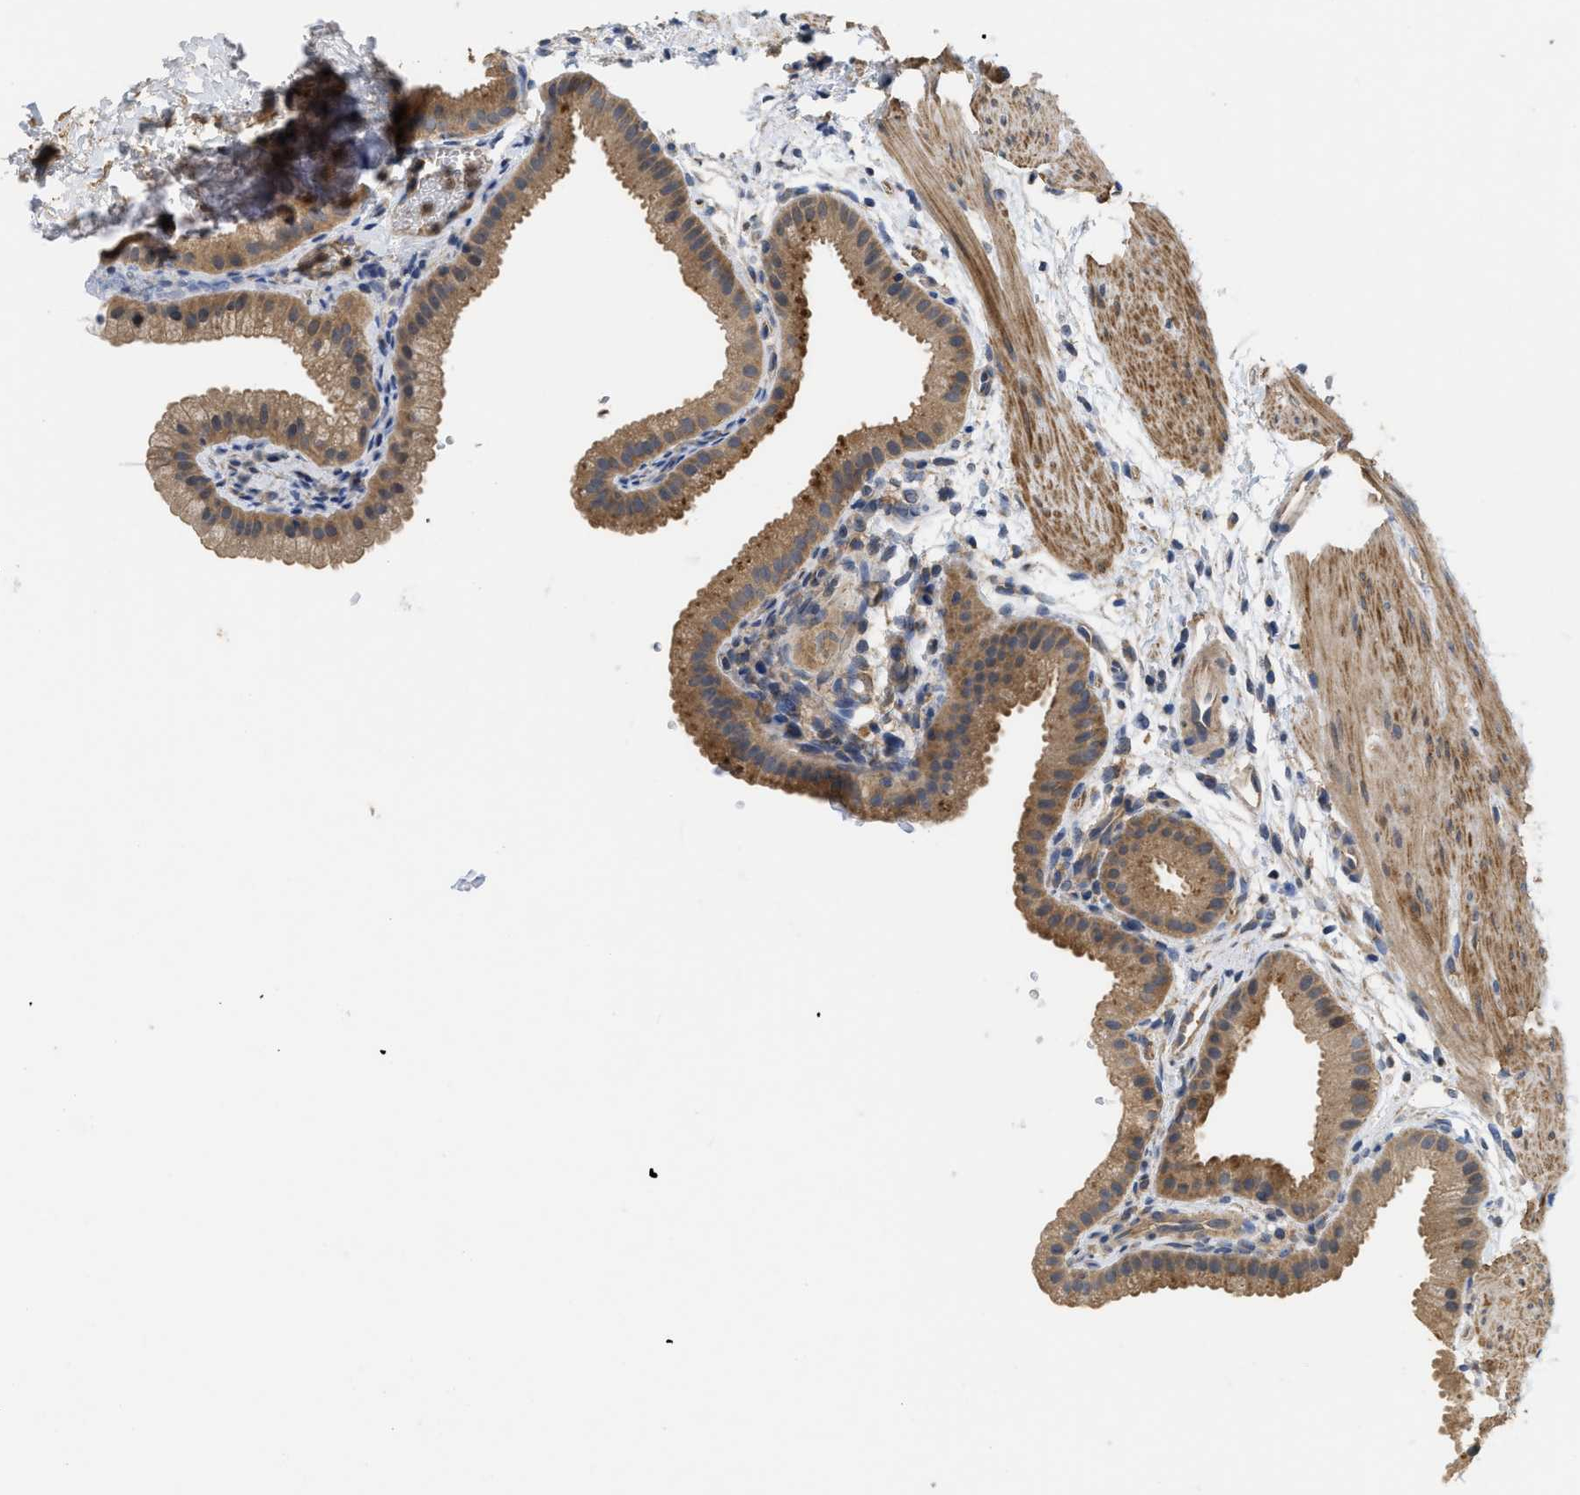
{"staining": {"intensity": "moderate", "quantity": ">75%", "location": "cytoplasmic/membranous"}, "tissue": "gallbladder", "cell_type": "Glandular cells", "image_type": "normal", "snomed": [{"axis": "morphology", "description": "Normal tissue, NOS"}, {"axis": "topography", "description": "Gallbladder"}], "caption": "Immunohistochemistry staining of unremarkable gallbladder, which reveals medium levels of moderate cytoplasmic/membranous positivity in about >75% of glandular cells indicating moderate cytoplasmic/membranous protein expression. The staining was performed using DAB (3,3'-diaminobenzidine) (brown) for protein detection and nuclei were counterstained in hematoxylin (blue).", "gene": "RNF216", "patient": {"sex": "female", "age": 64}}